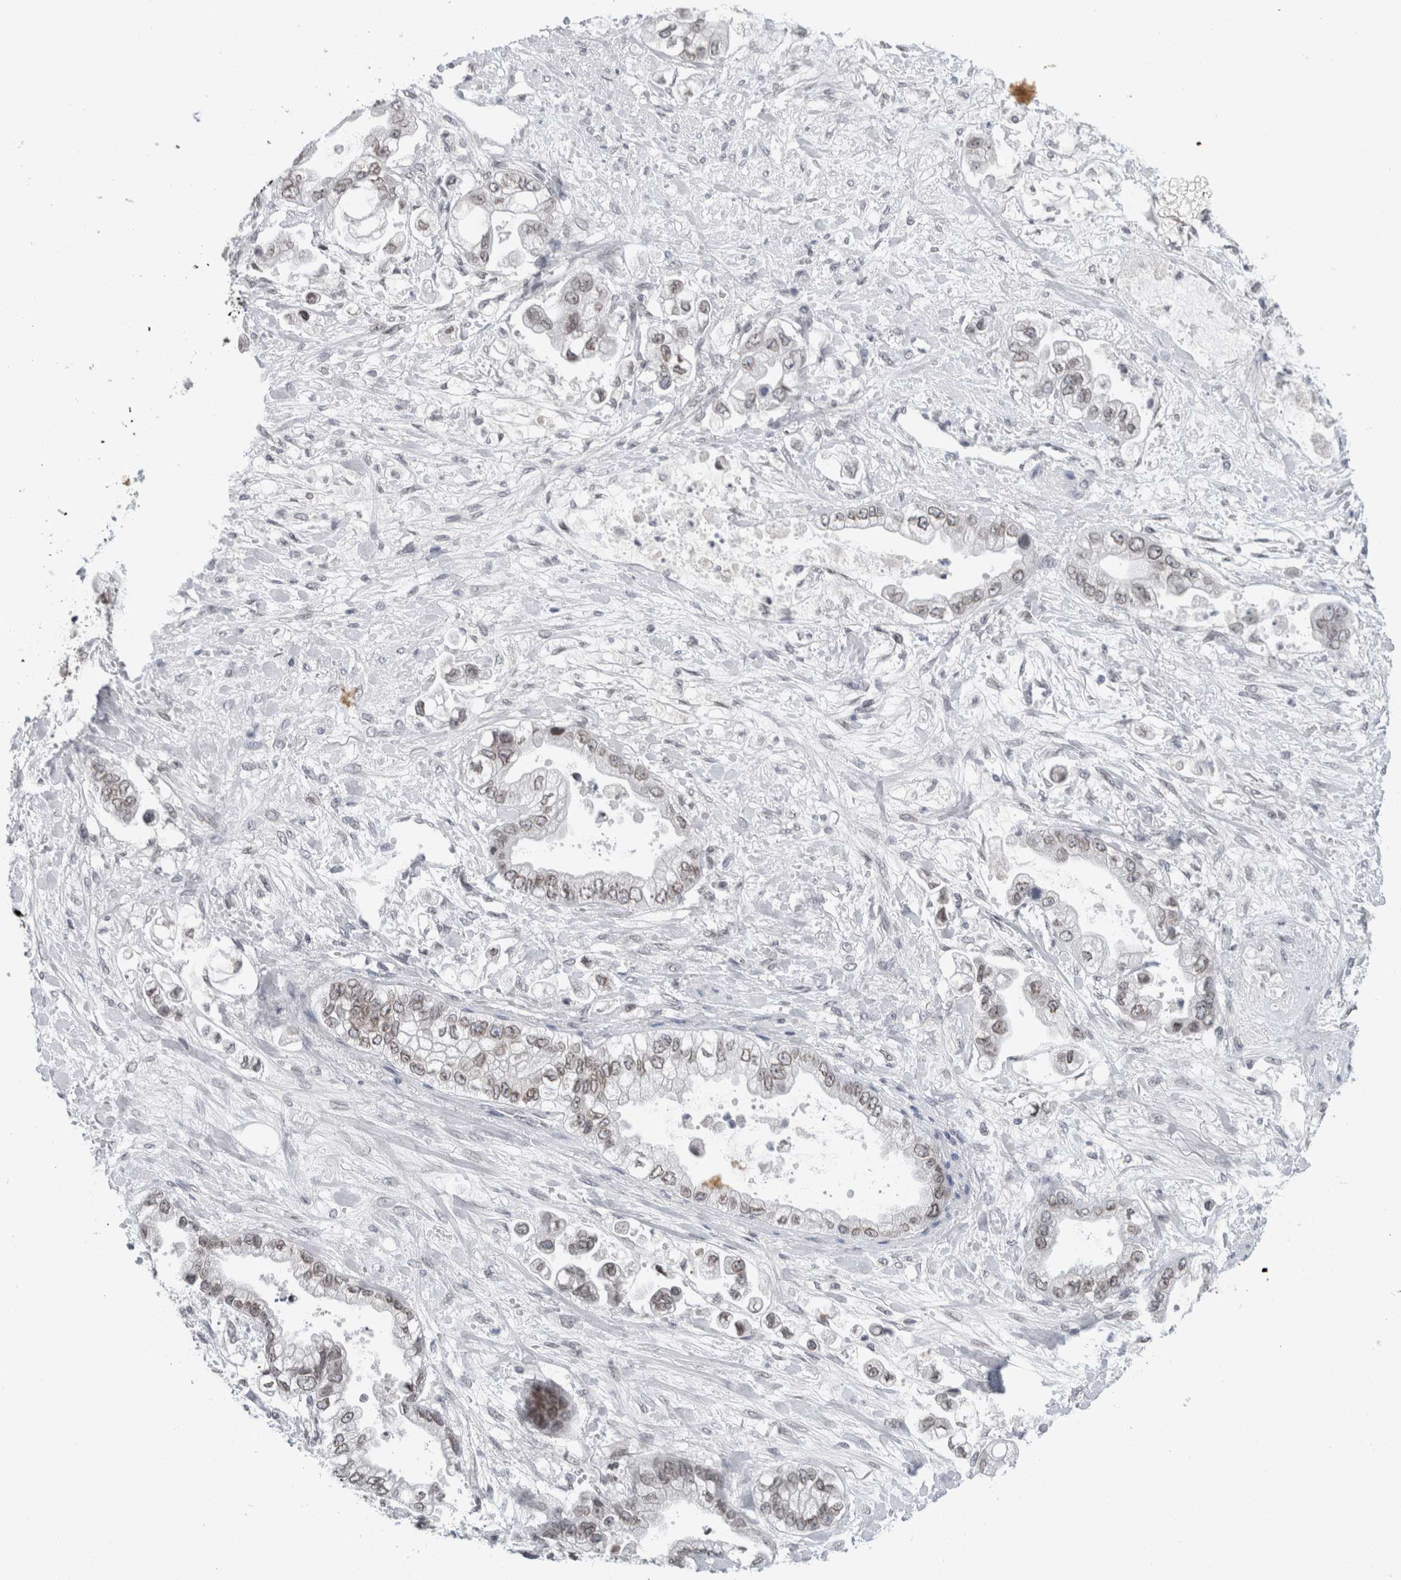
{"staining": {"intensity": "weak", "quantity": "<25%", "location": "cytoplasmic/membranous,nuclear"}, "tissue": "stomach cancer", "cell_type": "Tumor cells", "image_type": "cancer", "snomed": [{"axis": "morphology", "description": "Adenocarcinoma, NOS"}, {"axis": "topography", "description": "Stomach"}], "caption": "Image shows no significant protein expression in tumor cells of stomach cancer.", "gene": "ZNF770", "patient": {"sex": "male", "age": 62}}